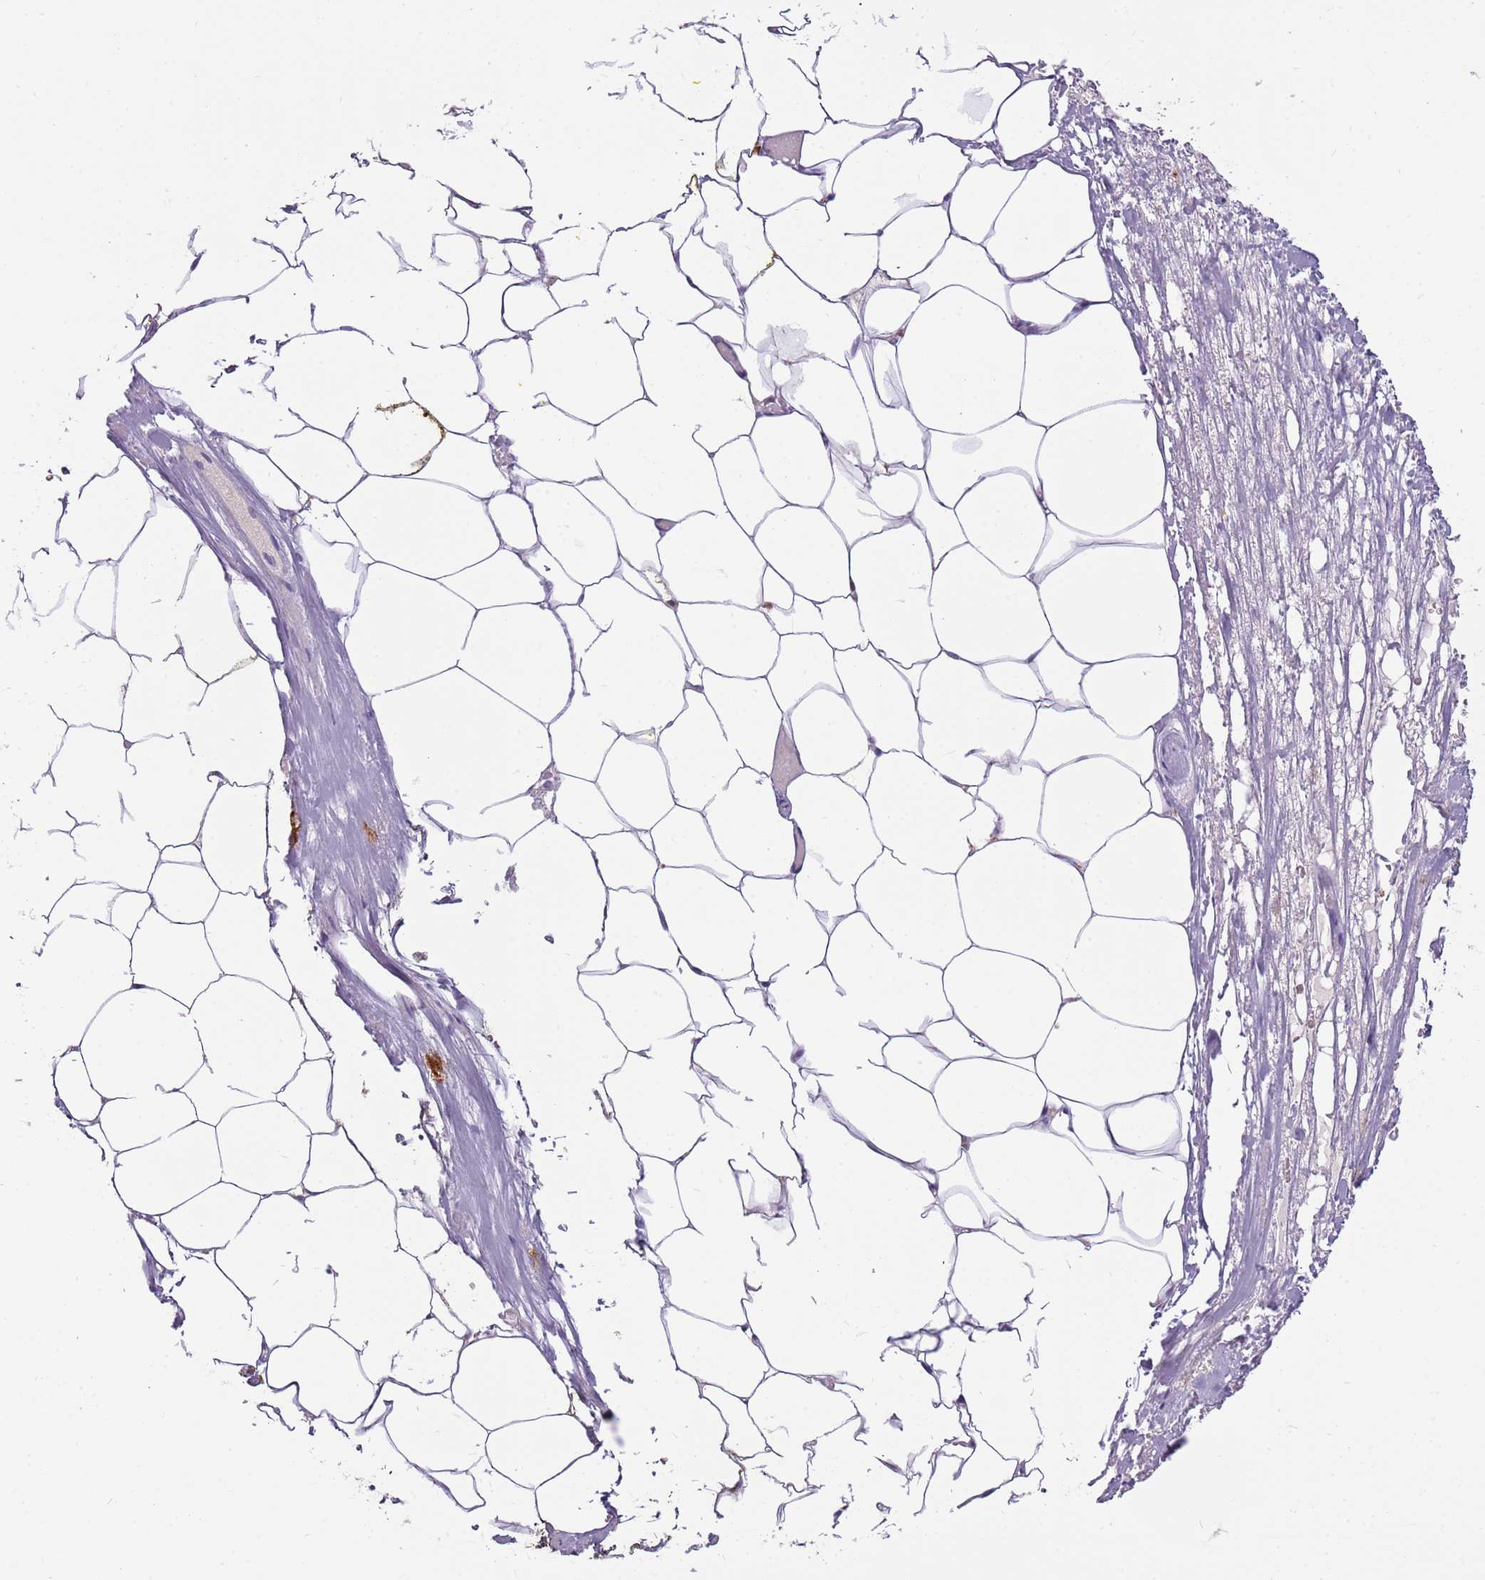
{"staining": {"intensity": "negative", "quantity": "none", "location": "none"}, "tissue": "adipose tissue", "cell_type": "Adipocytes", "image_type": "normal", "snomed": [{"axis": "morphology", "description": "Normal tissue, NOS"}, {"axis": "morphology", "description": "Adenocarcinoma, Low grade"}, {"axis": "topography", "description": "Prostate"}, {"axis": "topography", "description": "Peripheral nerve tissue"}], "caption": "Adipocytes are negative for brown protein staining in unremarkable adipose tissue. (Brightfield microscopy of DAB immunohistochemistry (IHC) at high magnification).", "gene": "ARHGAP5", "patient": {"sex": "male", "age": 63}}